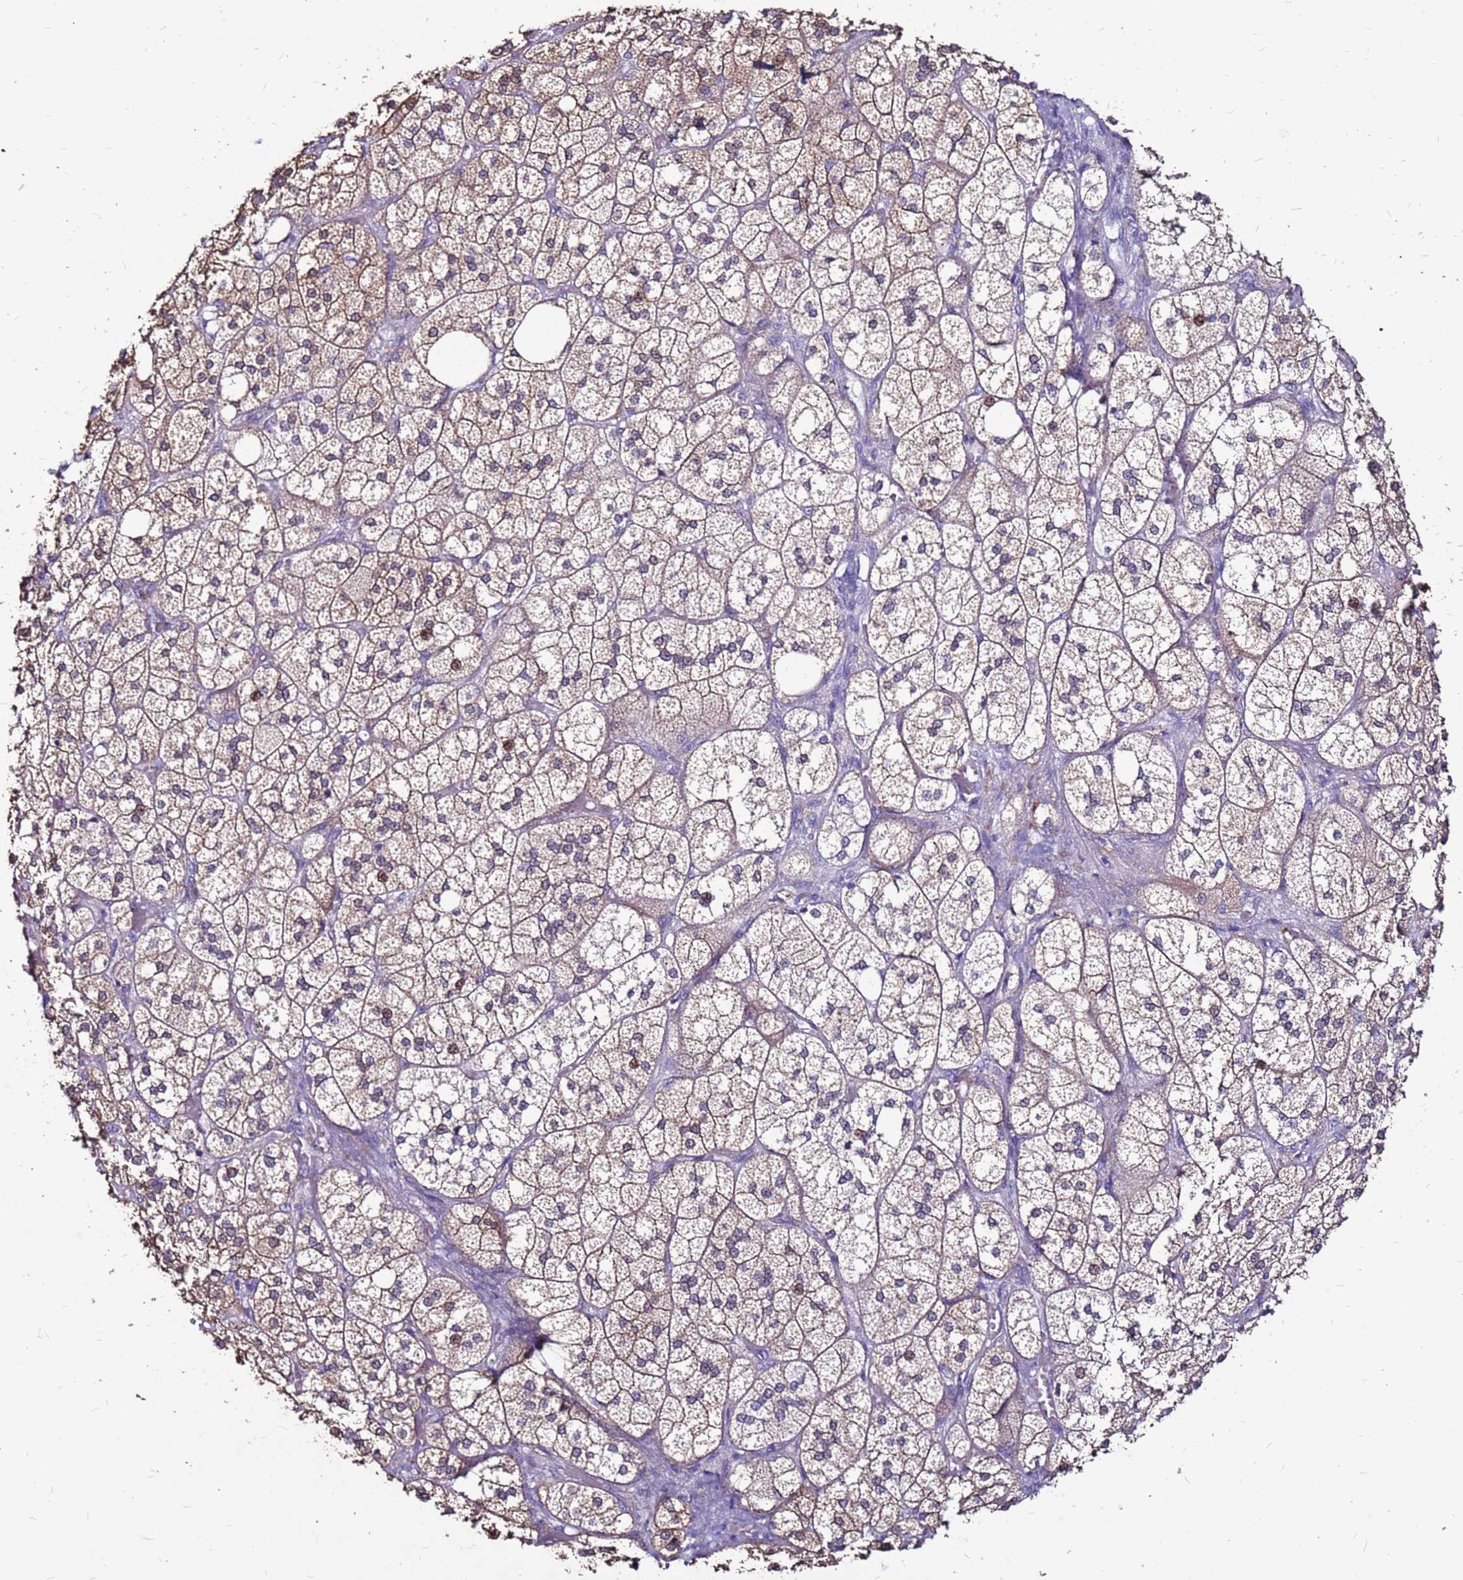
{"staining": {"intensity": "moderate", "quantity": "25%-75%", "location": "cytoplasmic/membranous"}, "tissue": "adrenal gland", "cell_type": "Glandular cells", "image_type": "normal", "snomed": [{"axis": "morphology", "description": "Normal tissue, NOS"}, {"axis": "topography", "description": "Adrenal gland"}], "caption": "Immunohistochemistry micrograph of benign adrenal gland: human adrenal gland stained using immunohistochemistry shows medium levels of moderate protein expression localized specifically in the cytoplasmic/membranous of glandular cells, appearing as a cytoplasmic/membranous brown color.", "gene": "SLC44A3", "patient": {"sex": "male", "age": 61}}